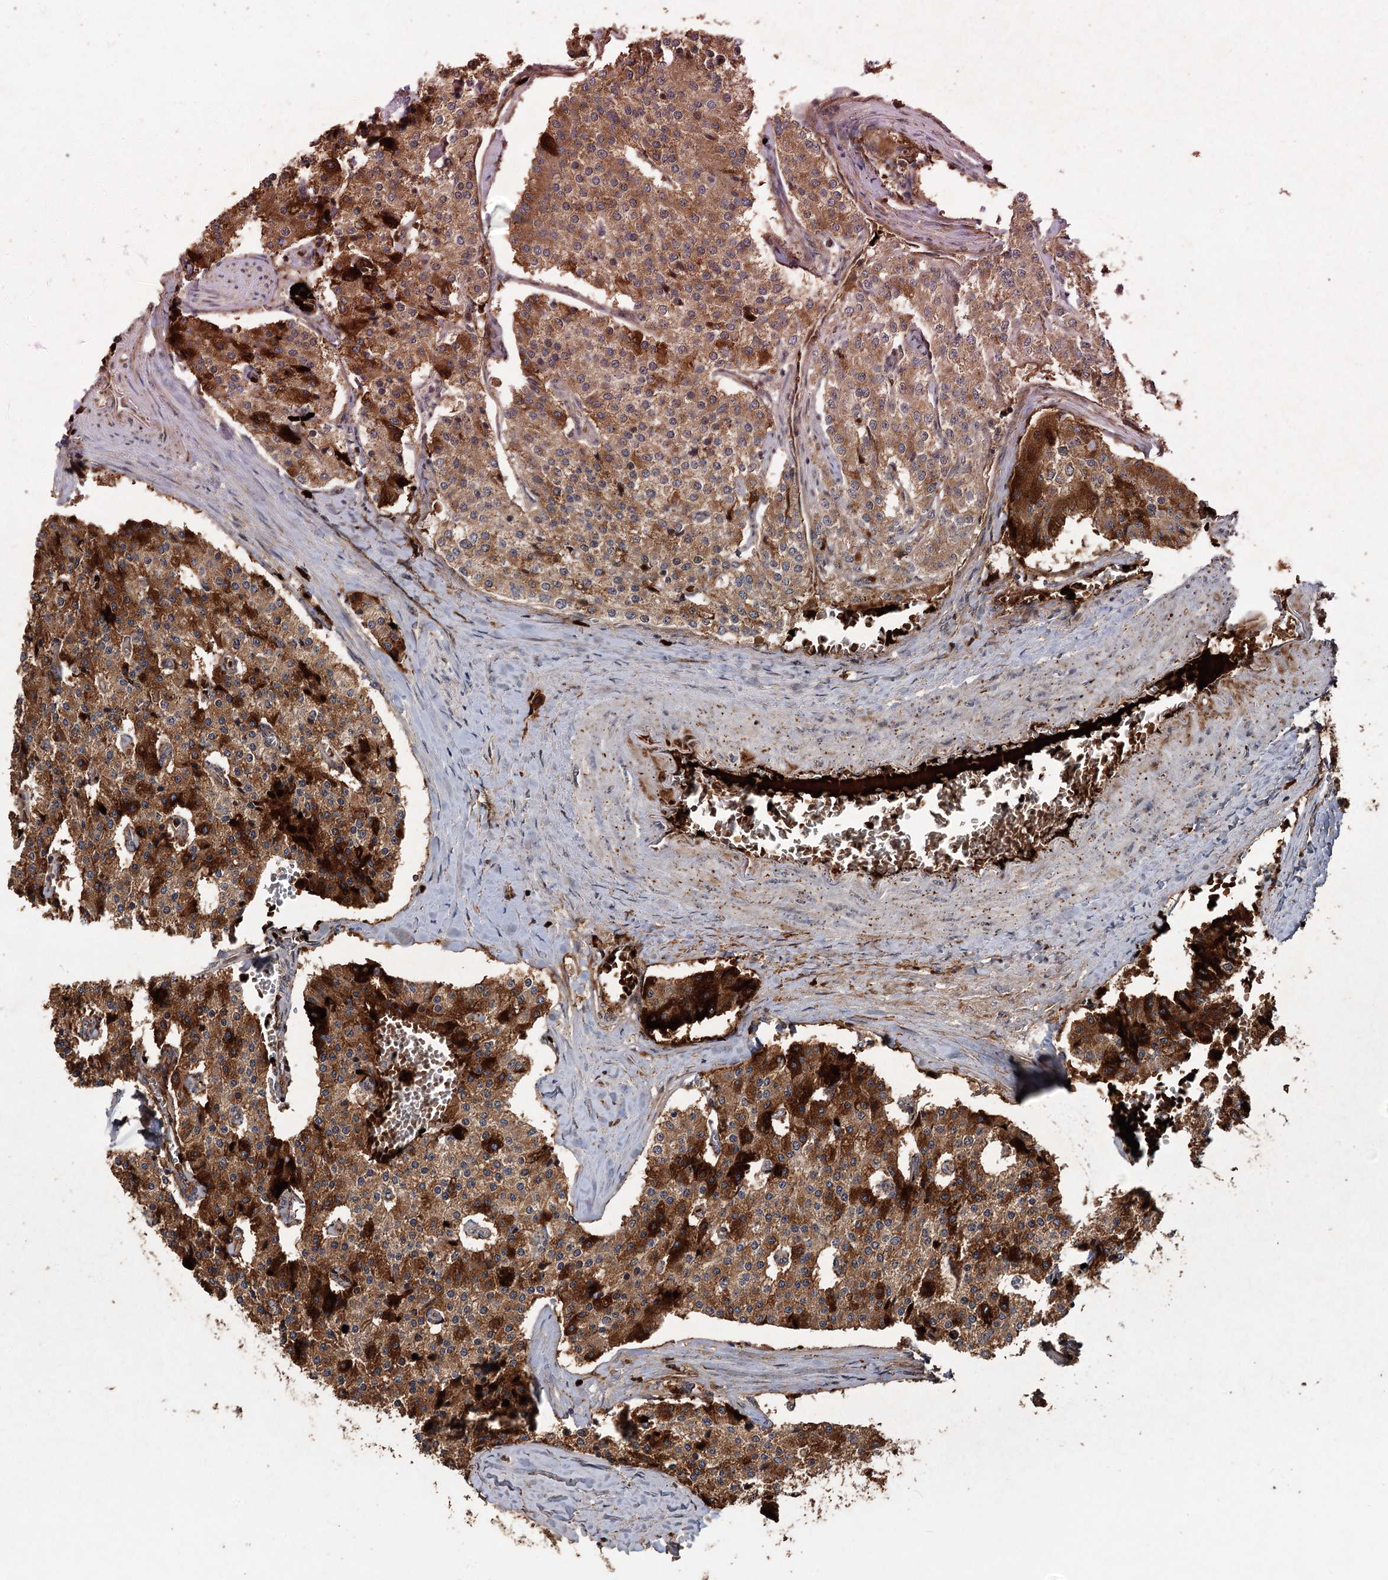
{"staining": {"intensity": "moderate", "quantity": ">75%", "location": "cytoplasmic/membranous"}, "tissue": "carcinoid", "cell_type": "Tumor cells", "image_type": "cancer", "snomed": [{"axis": "morphology", "description": "Carcinoid, malignant, NOS"}, {"axis": "topography", "description": "Colon"}], "caption": "Immunohistochemical staining of malignant carcinoid exhibits moderate cytoplasmic/membranous protein expression in about >75% of tumor cells.", "gene": "KANSL2", "patient": {"sex": "female", "age": 52}}